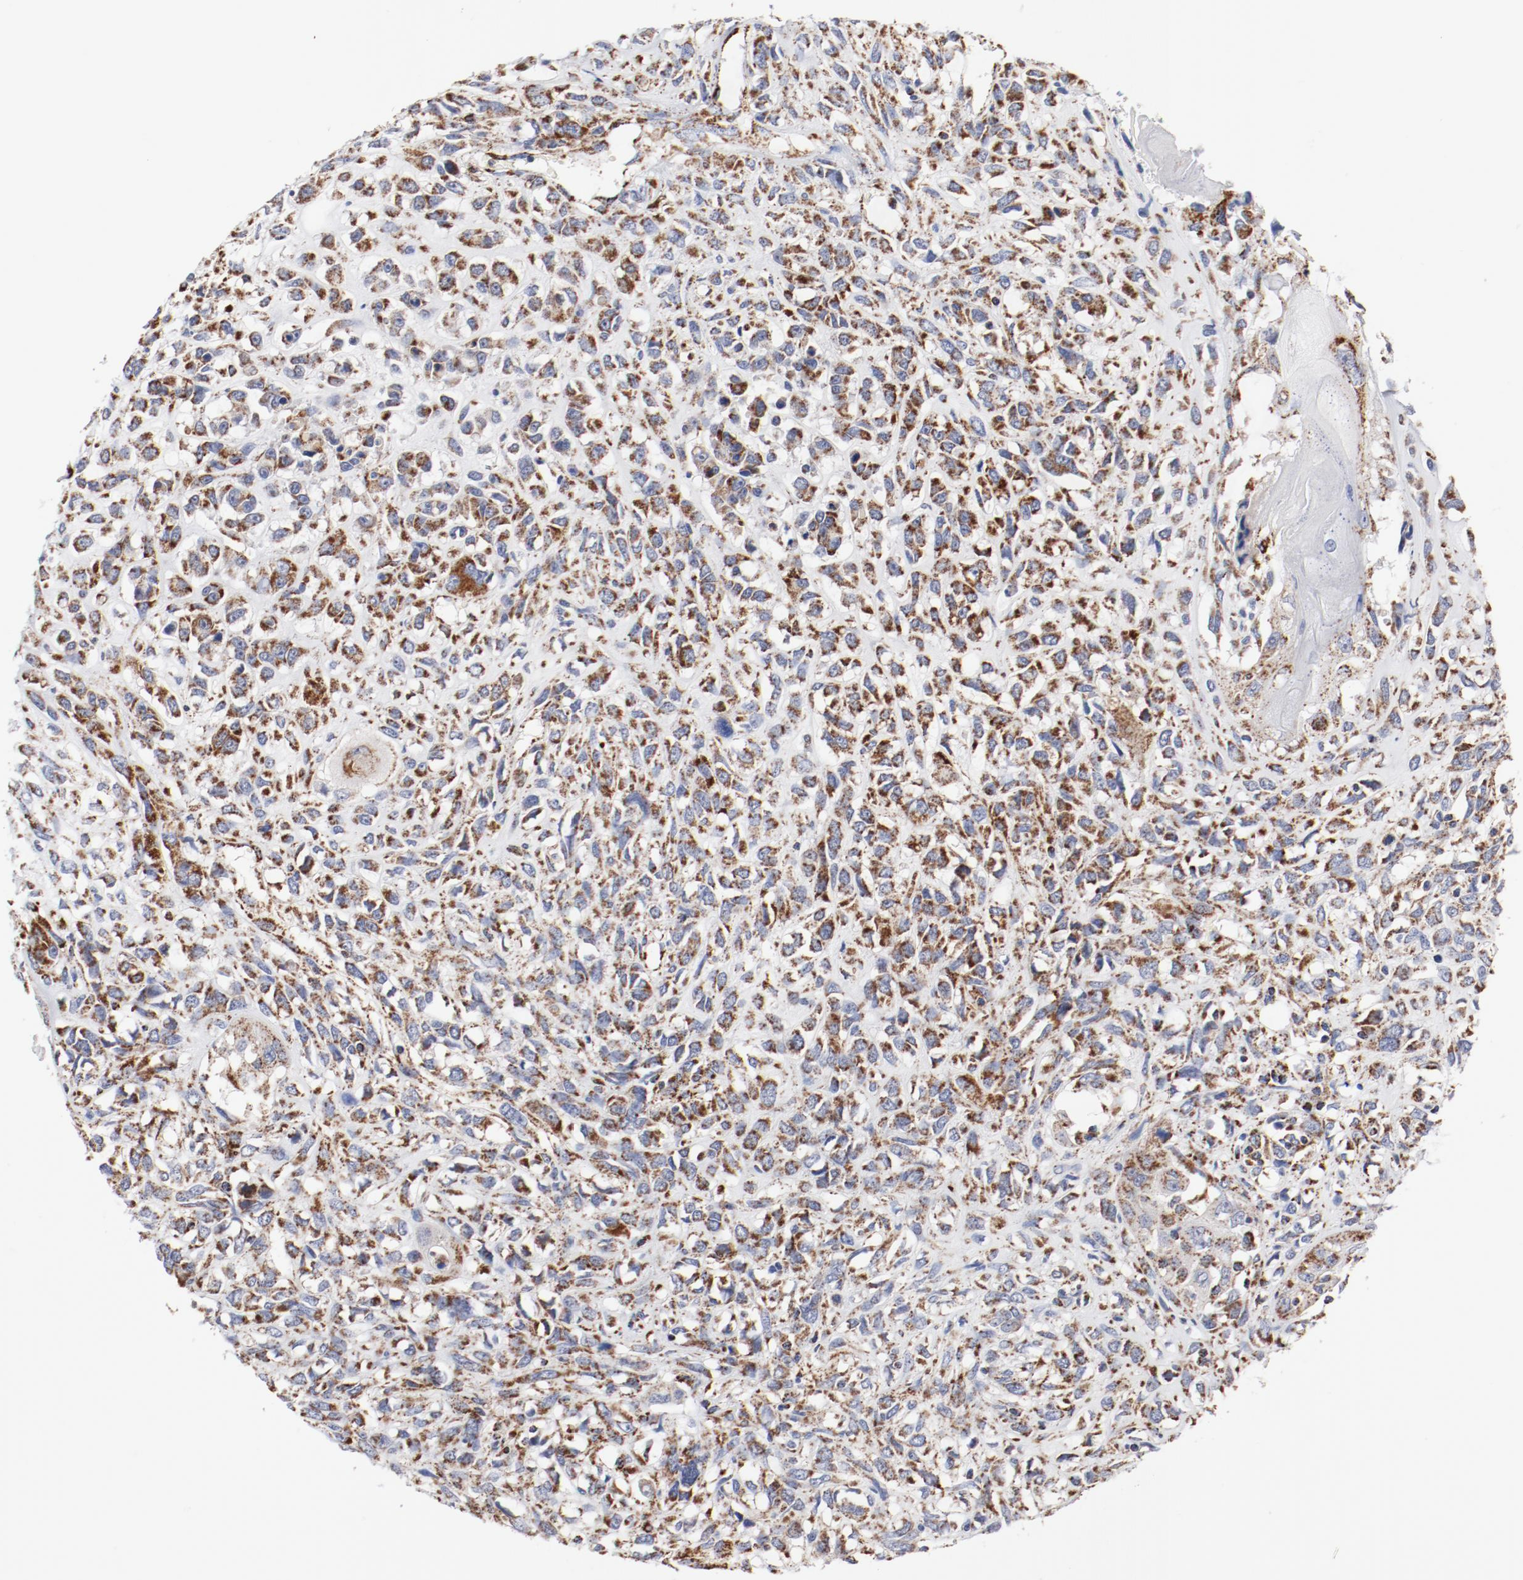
{"staining": {"intensity": "moderate", "quantity": ">75%", "location": "cytoplasmic/membranous"}, "tissue": "head and neck cancer", "cell_type": "Tumor cells", "image_type": "cancer", "snomed": [{"axis": "morphology", "description": "Necrosis, NOS"}, {"axis": "morphology", "description": "Neoplasm, malignant, NOS"}, {"axis": "topography", "description": "Salivary gland"}, {"axis": "topography", "description": "Head-Neck"}], "caption": "Immunohistochemical staining of human neoplasm (malignant) (head and neck) demonstrates moderate cytoplasmic/membranous protein expression in approximately >75% of tumor cells. (IHC, brightfield microscopy, high magnification).", "gene": "NDUFV2", "patient": {"sex": "male", "age": 43}}